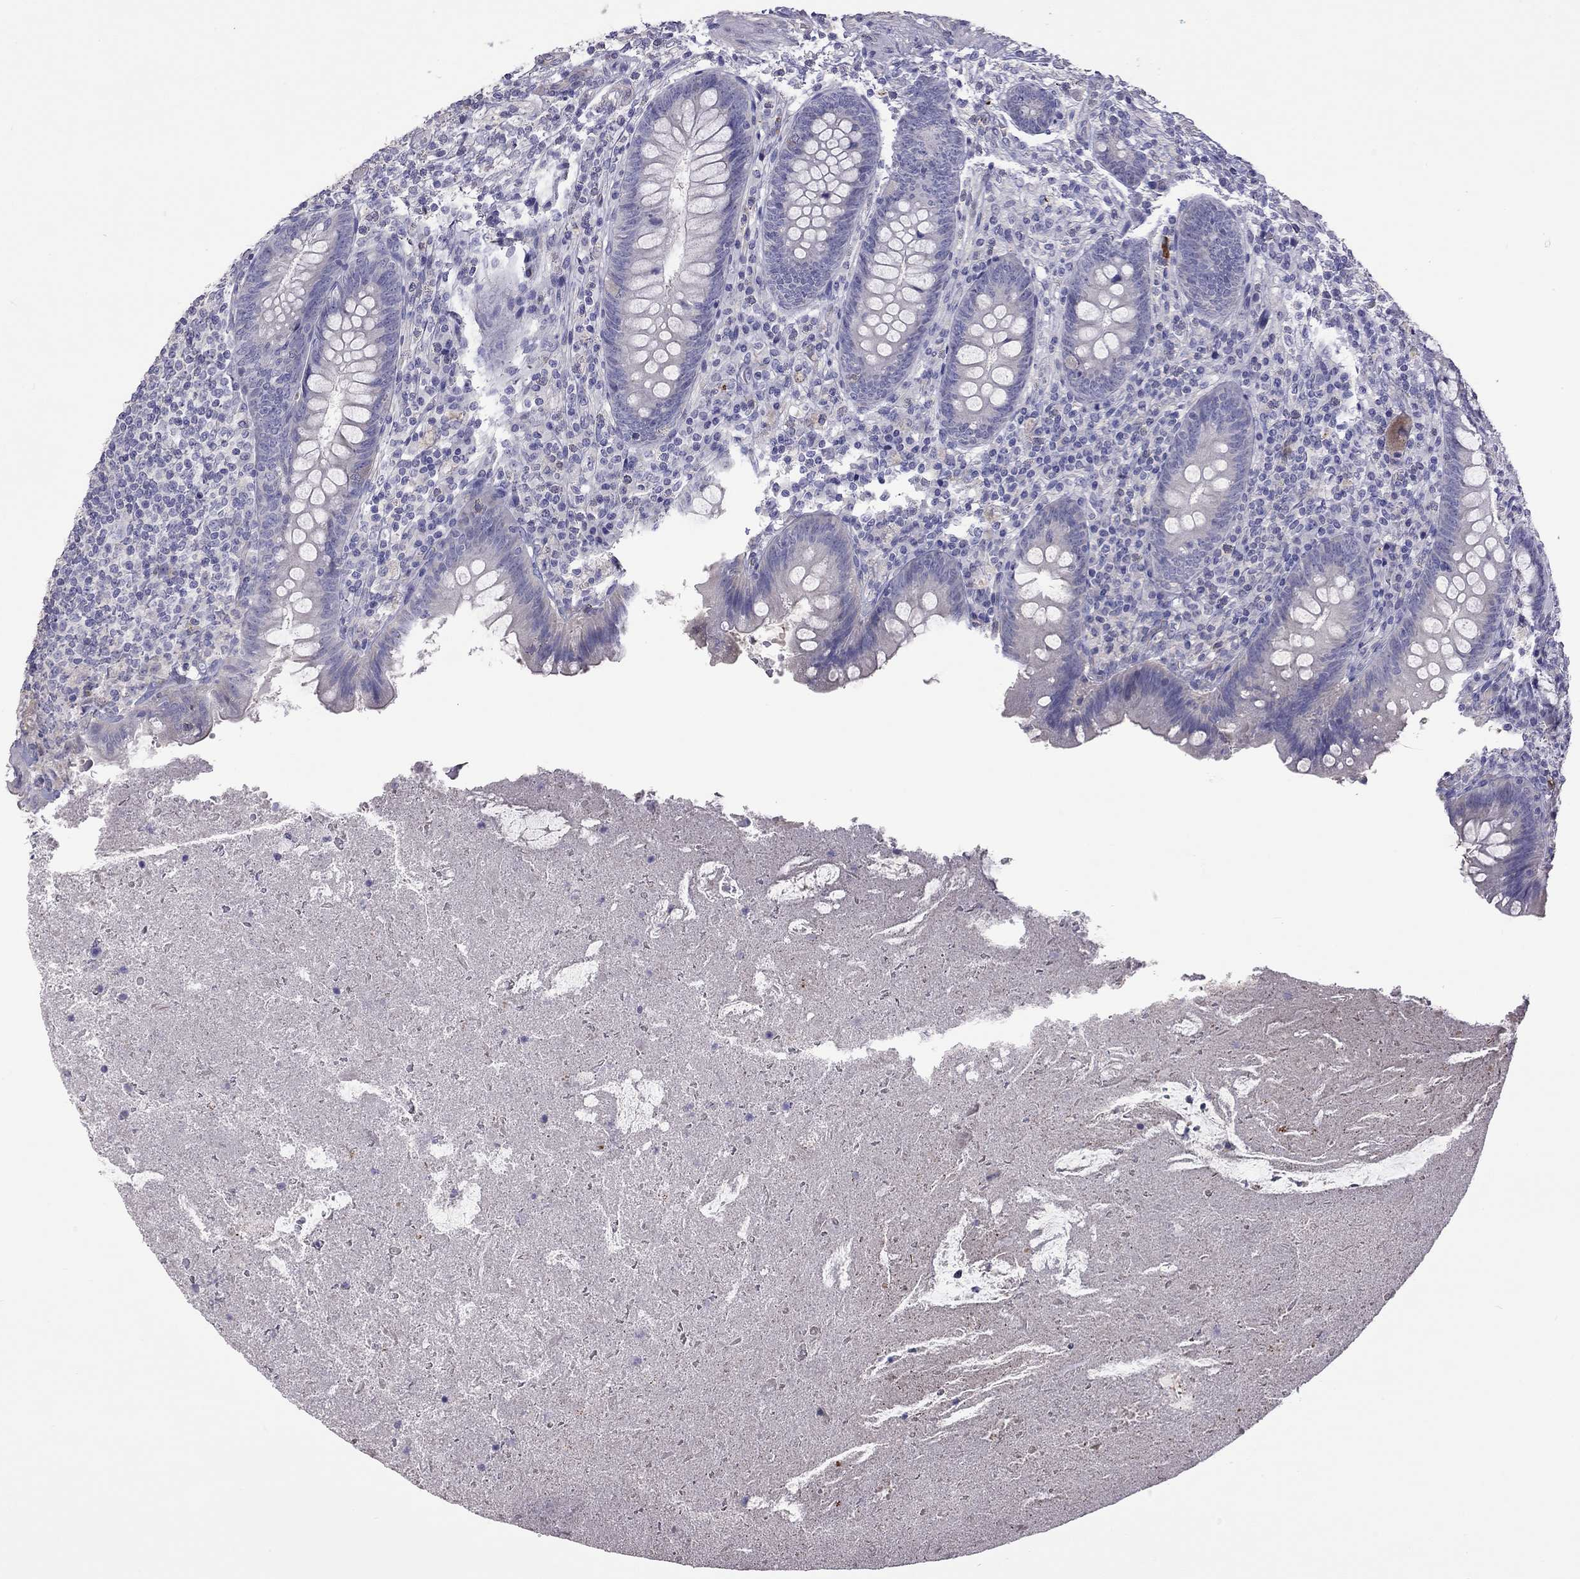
{"staining": {"intensity": "negative", "quantity": "none", "location": "none"}, "tissue": "appendix", "cell_type": "Glandular cells", "image_type": "normal", "snomed": [{"axis": "morphology", "description": "Normal tissue, NOS"}, {"axis": "topography", "description": "Appendix"}], "caption": "Protein analysis of normal appendix shows no significant staining in glandular cells. (IHC, brightfield microscopy, high magnification).", "gene": "FEZ1", "patient": {"sex": "male", "age": 47}}